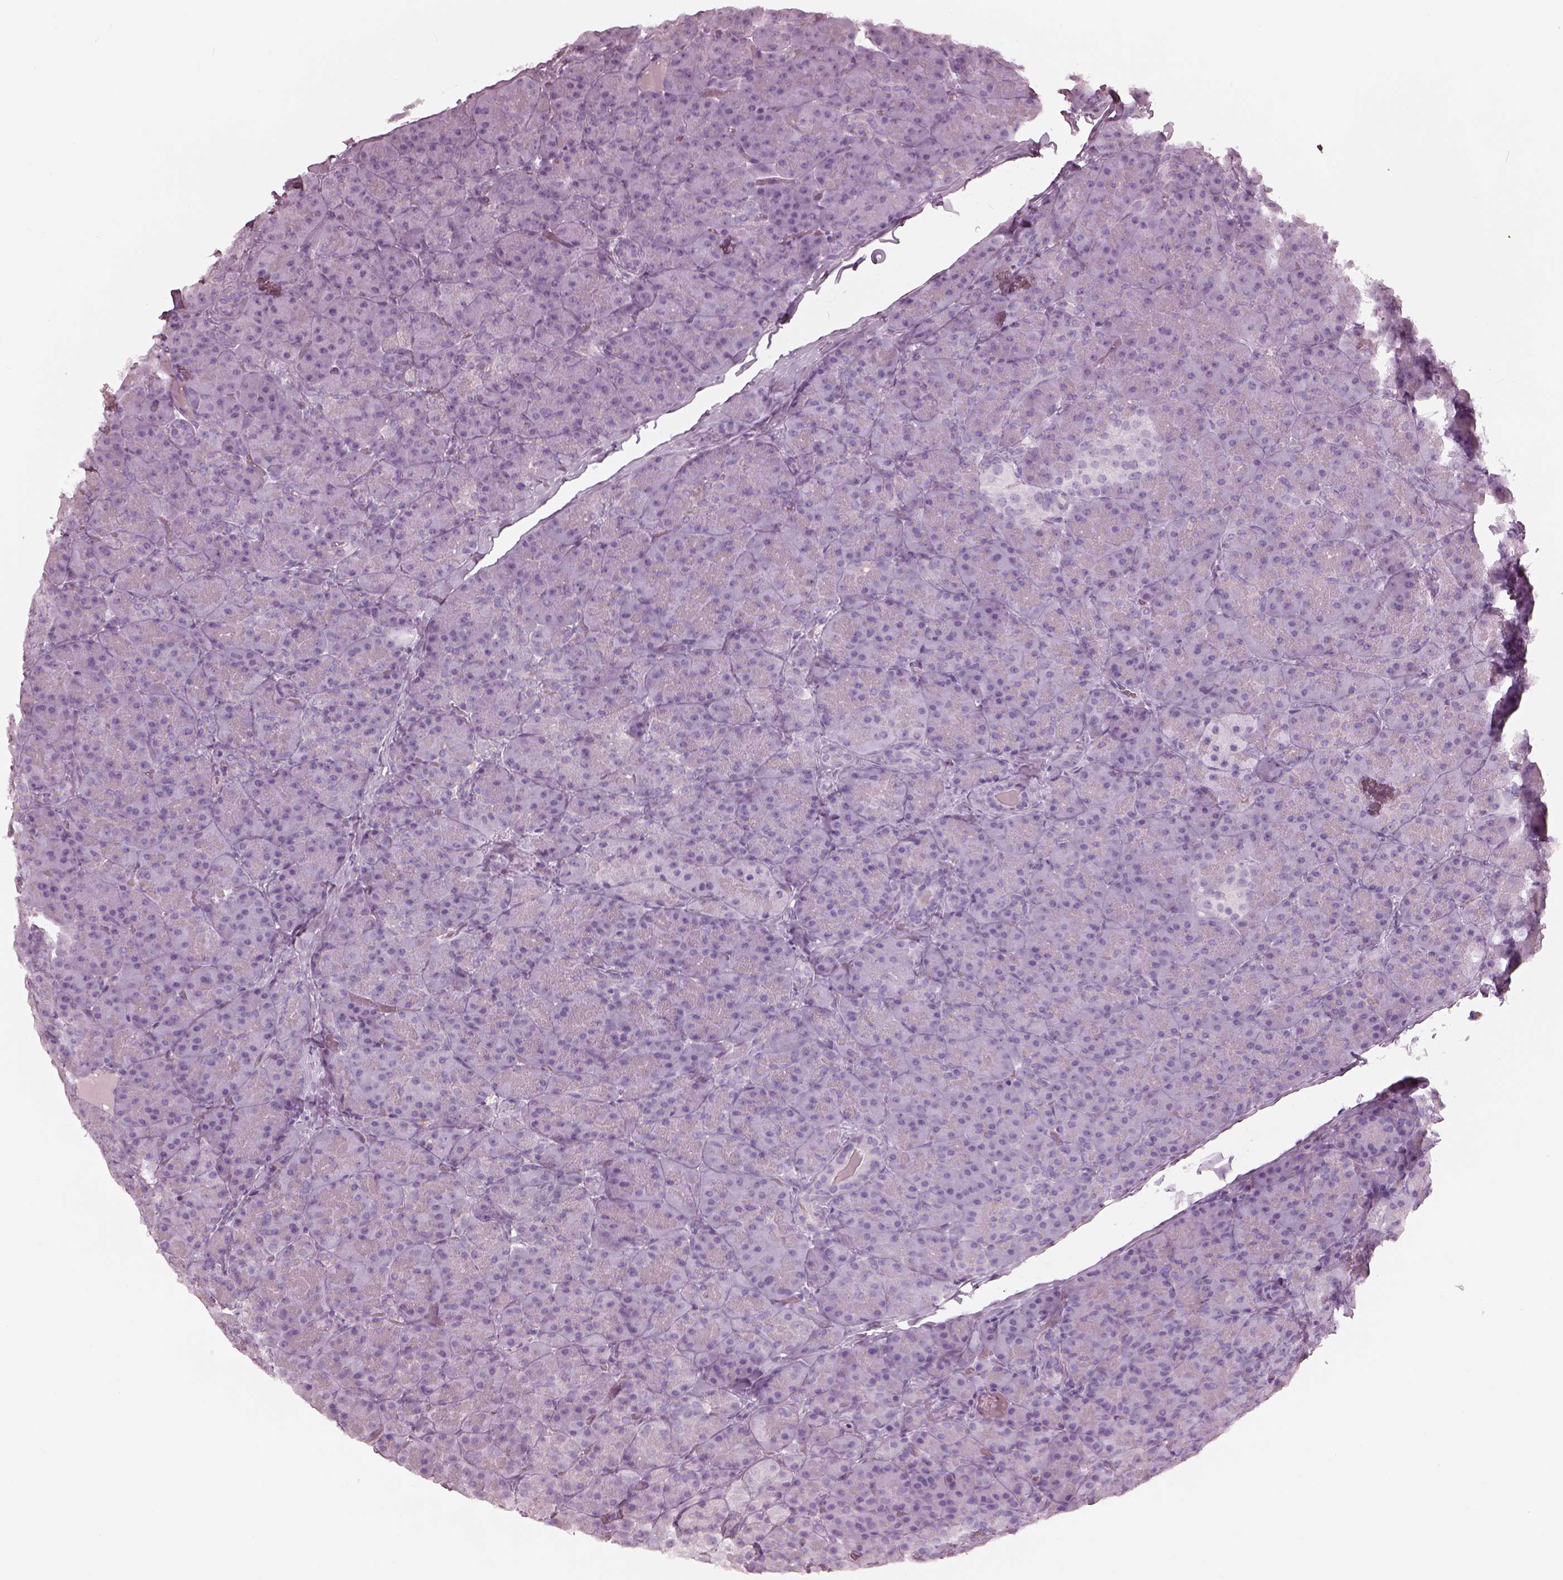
{"staining": {"intensity": "negative", "quantity": "none", "location": "none"}, "tissue": "pancreas", "cell_type": "Exocrine glandular cells", "image_type": "normal", "snomed": [{"axis": "morphology", "description": "Normal tissue, NOS"}, {"axis": "topography", "description": "Pancreas"}], "caption": "Protein analysis of normal pancreas exhibits no significant expression in exocrine glandular cells. Nuclei are stained in blue.", "gene": "RSPH9", "patient": {"sex": "male", "age": 57}}